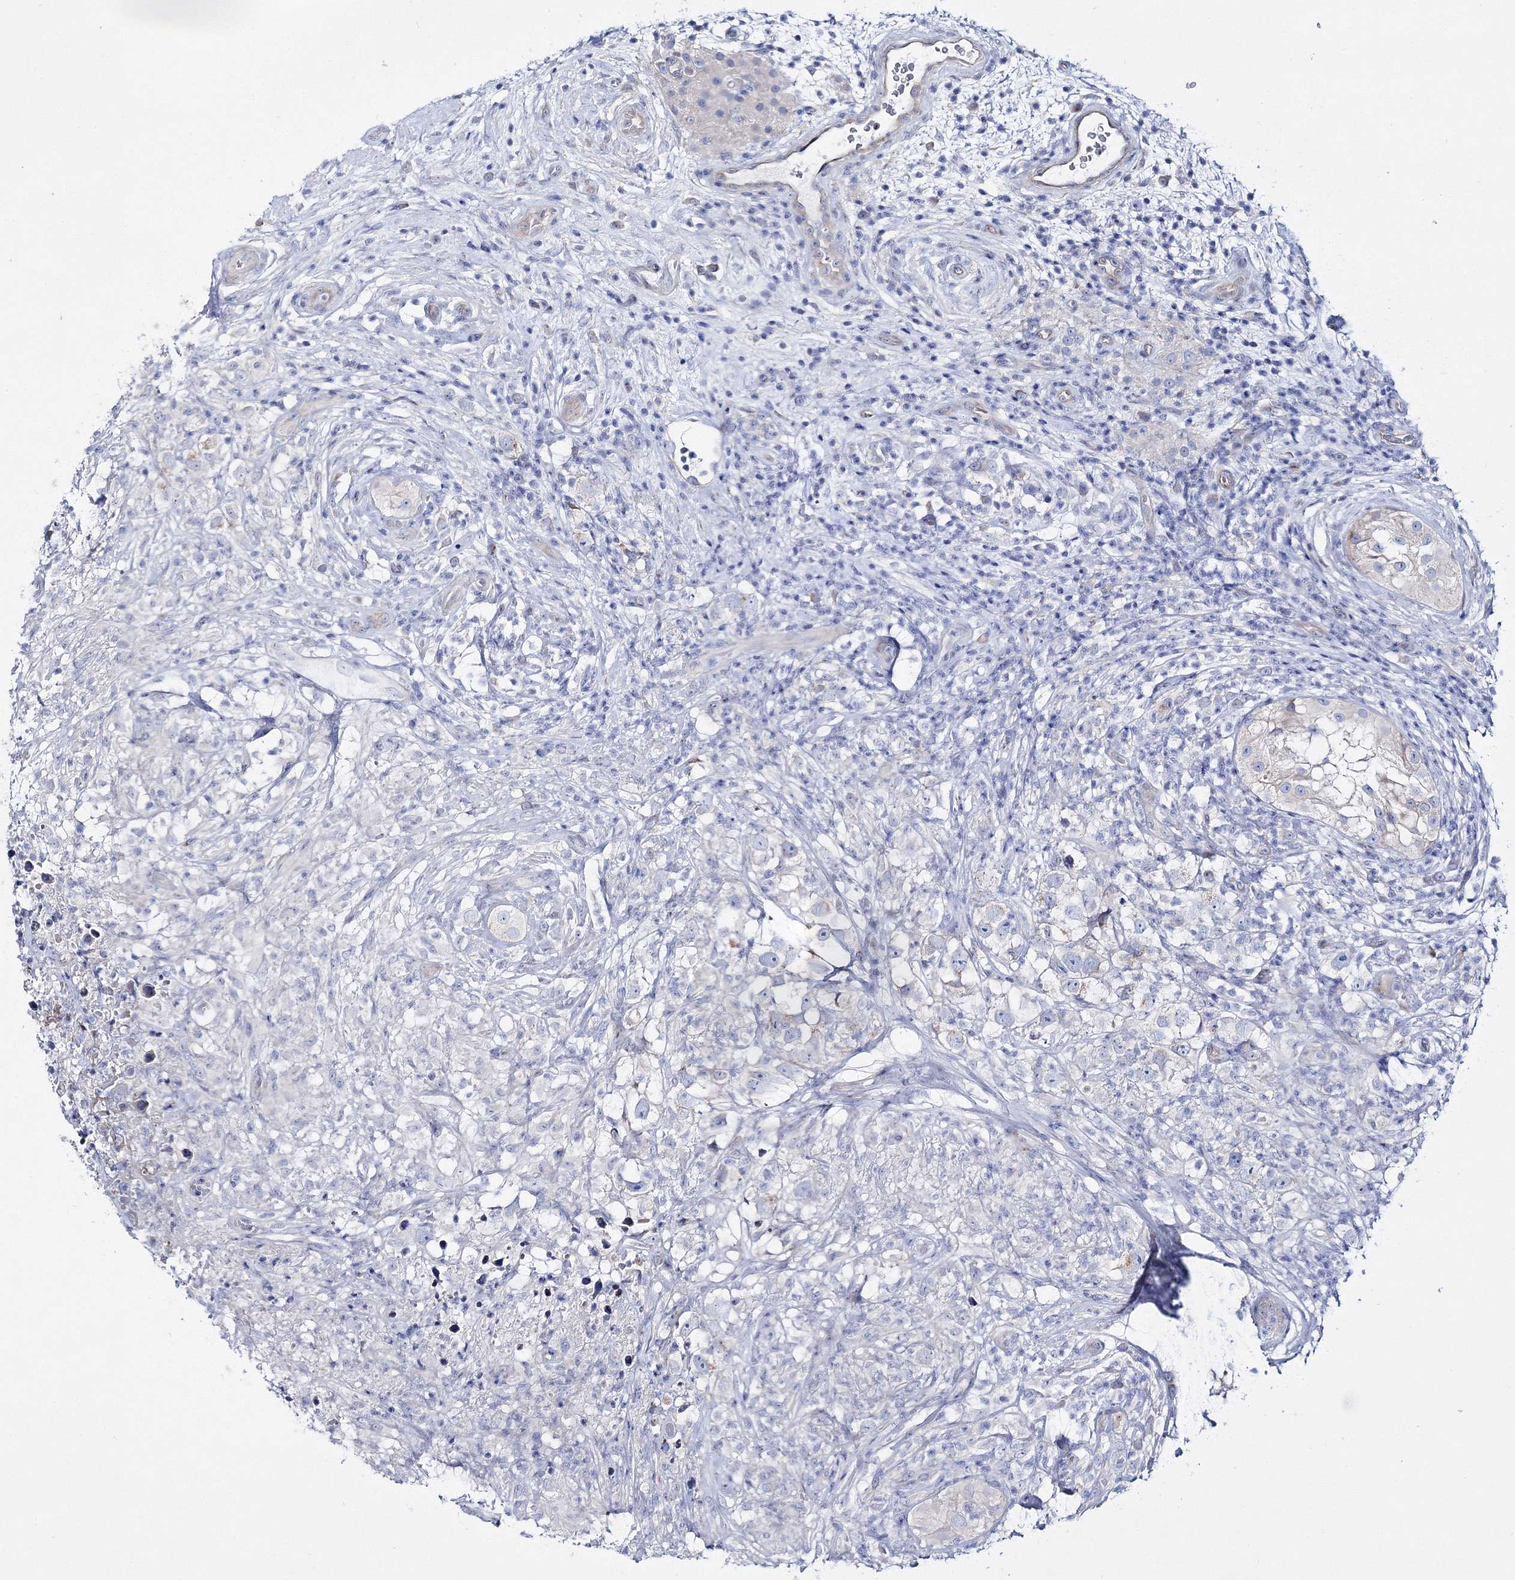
{"staining": {"intensity": "negative", "quantity": "none", "location": "none"}, "tissue": "testis cancer", "cell_type": "Tumor cells", "image_type": "cancer", "snomed": [{"axis": "morphology", "description": "Seminoma, NOS"}, {"axis": "topography", "description": "Testis"}], "caption": "A high-resolution photomicrograph shows IHC staining of testis seminoma, which demonstrates no significant staining in tumor cells.", "gene": "ARHGAP32", "patient": {"sex": "male", "age": 49}}